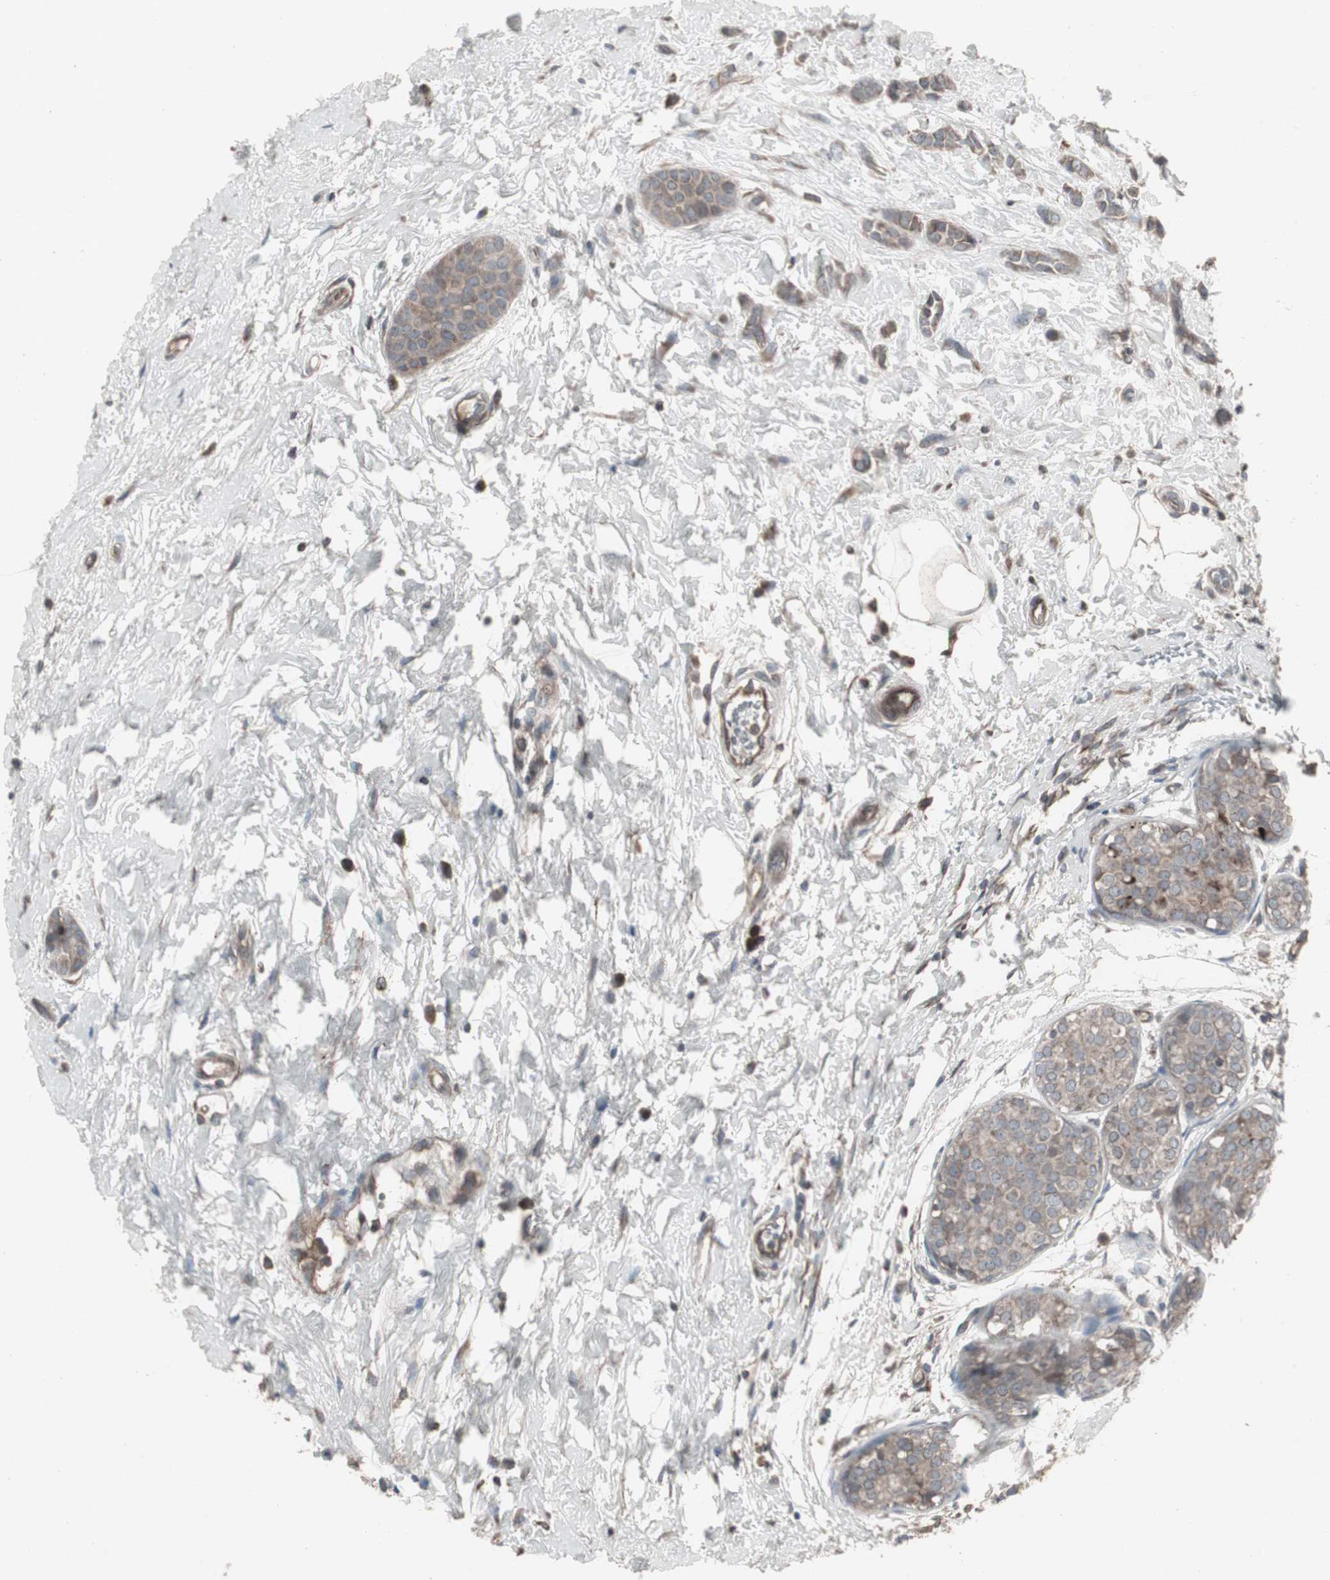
{"staining": {"intensity": "weak", "quantity": "25%-75%", "location": "cytoplasmic/membranous"}, "tissue": "breast cancer", "cell_type": "Tumor cells", "image_type": "cancer", "snomed": [{"axis": "morphology", "description": "Lobular carcinoma, in situ"}, {"axis": "morphology", "description": "Lobular carcinoma"}, {"axis": "topography", "description": "Breast"}], "caption": "Protein expression analysis of lobular carcinoma in situ (breast) exhibits weak cytoplasmic/membranous staining in about 25%-75% of tumor cells. (brown staining indicates protein expression, while blue staining denotes nuclei).", "gene": "SSTR2", "patient": {"sex": "female", "age": 41}}